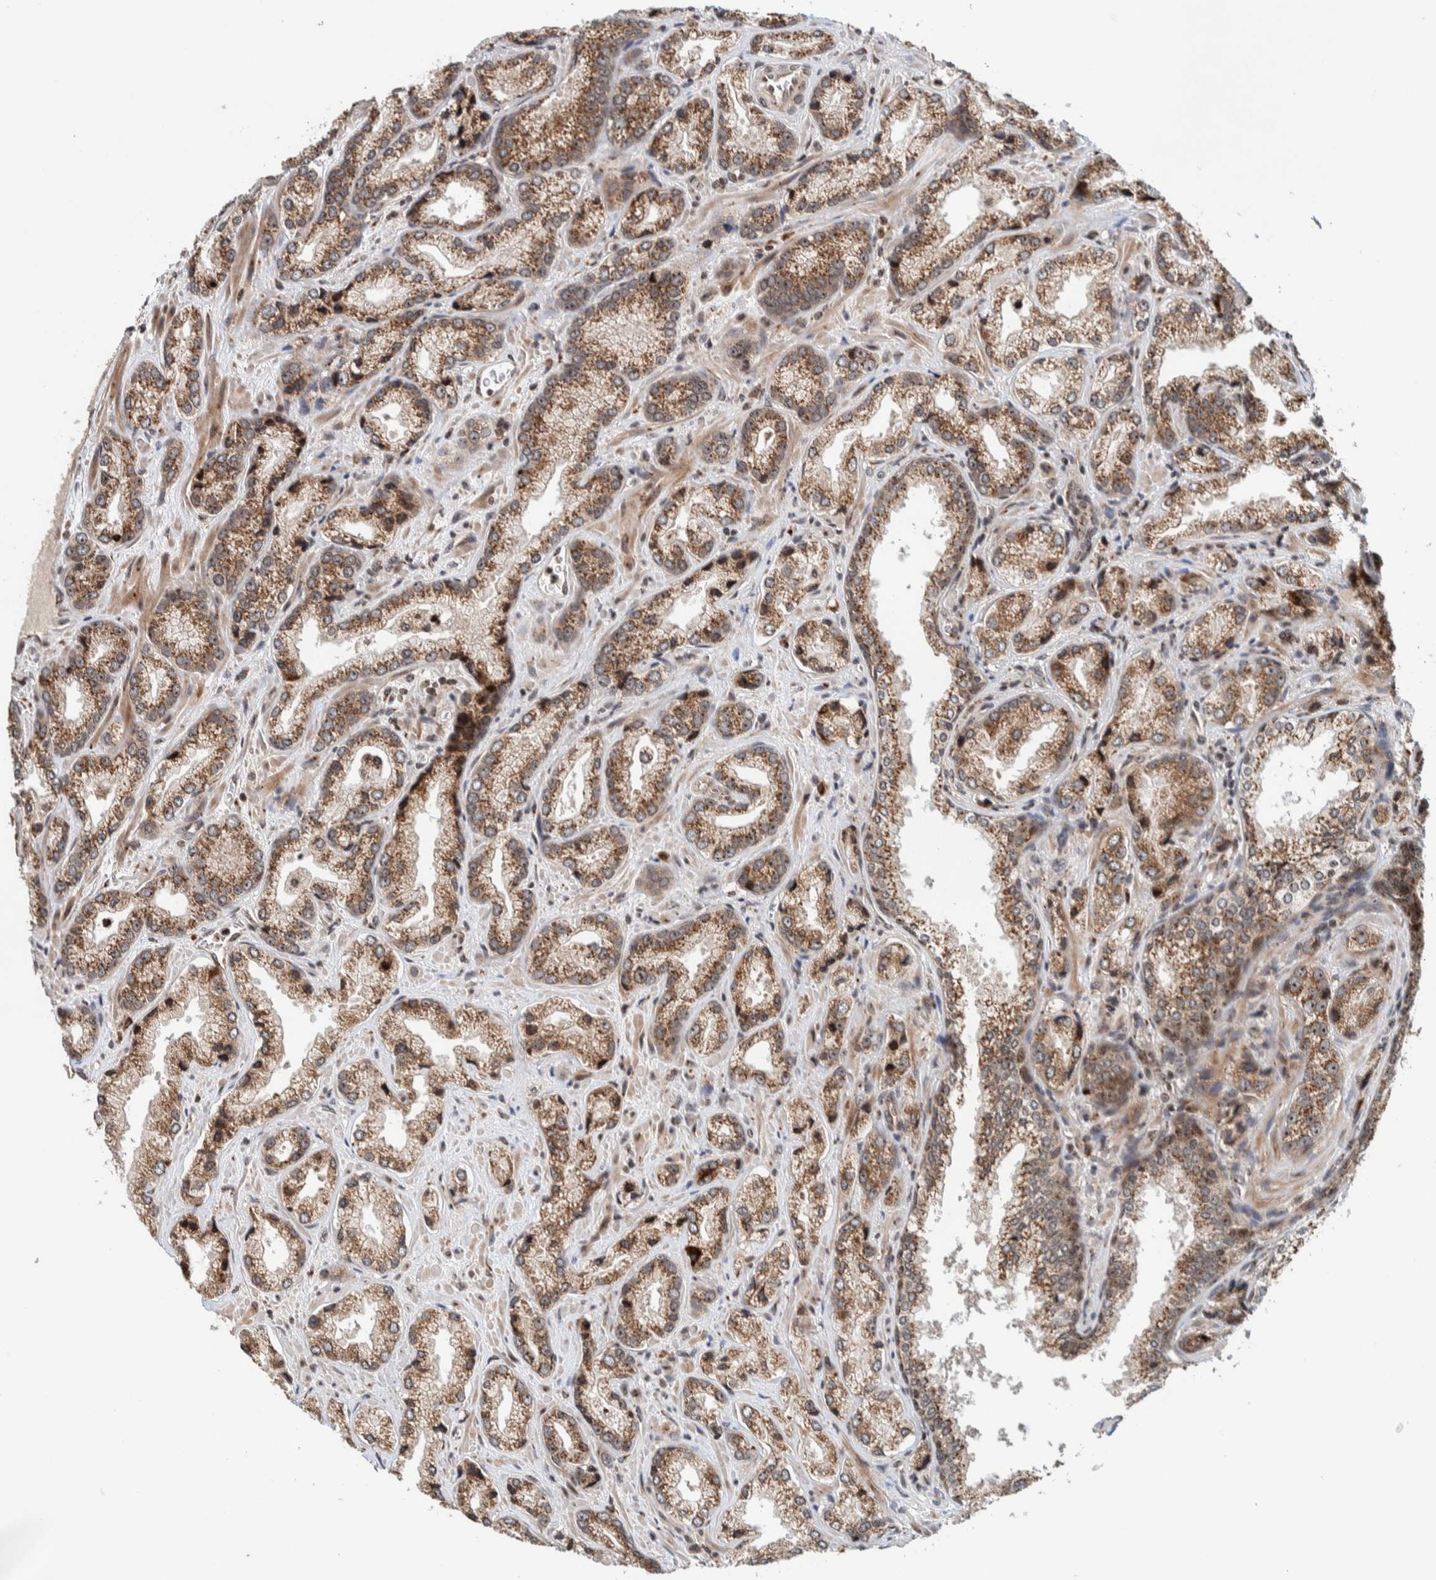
{"staining": {"intensity": "moderate", "quantity": ">75%", "location": "cytoplasmic/membranous"}, "tissue": "prostate cancer", "cell_type": "Tumor cells", "image_type": "cancer", "snomed": [{"axis": "morphology", "description": "Adenocarcinoma, High grade"}, {"axis": "topography", "description": "Prostate"}], "caption": "Immunohistochemical staining of prostate high-grade adenocarcinoma reveals medium levels of moderate cytoplasmic/membranous protein staining in about >75% of tumor cells.", "gene": "CCDC182", "patient": {"sex": "male", "age": 63}}